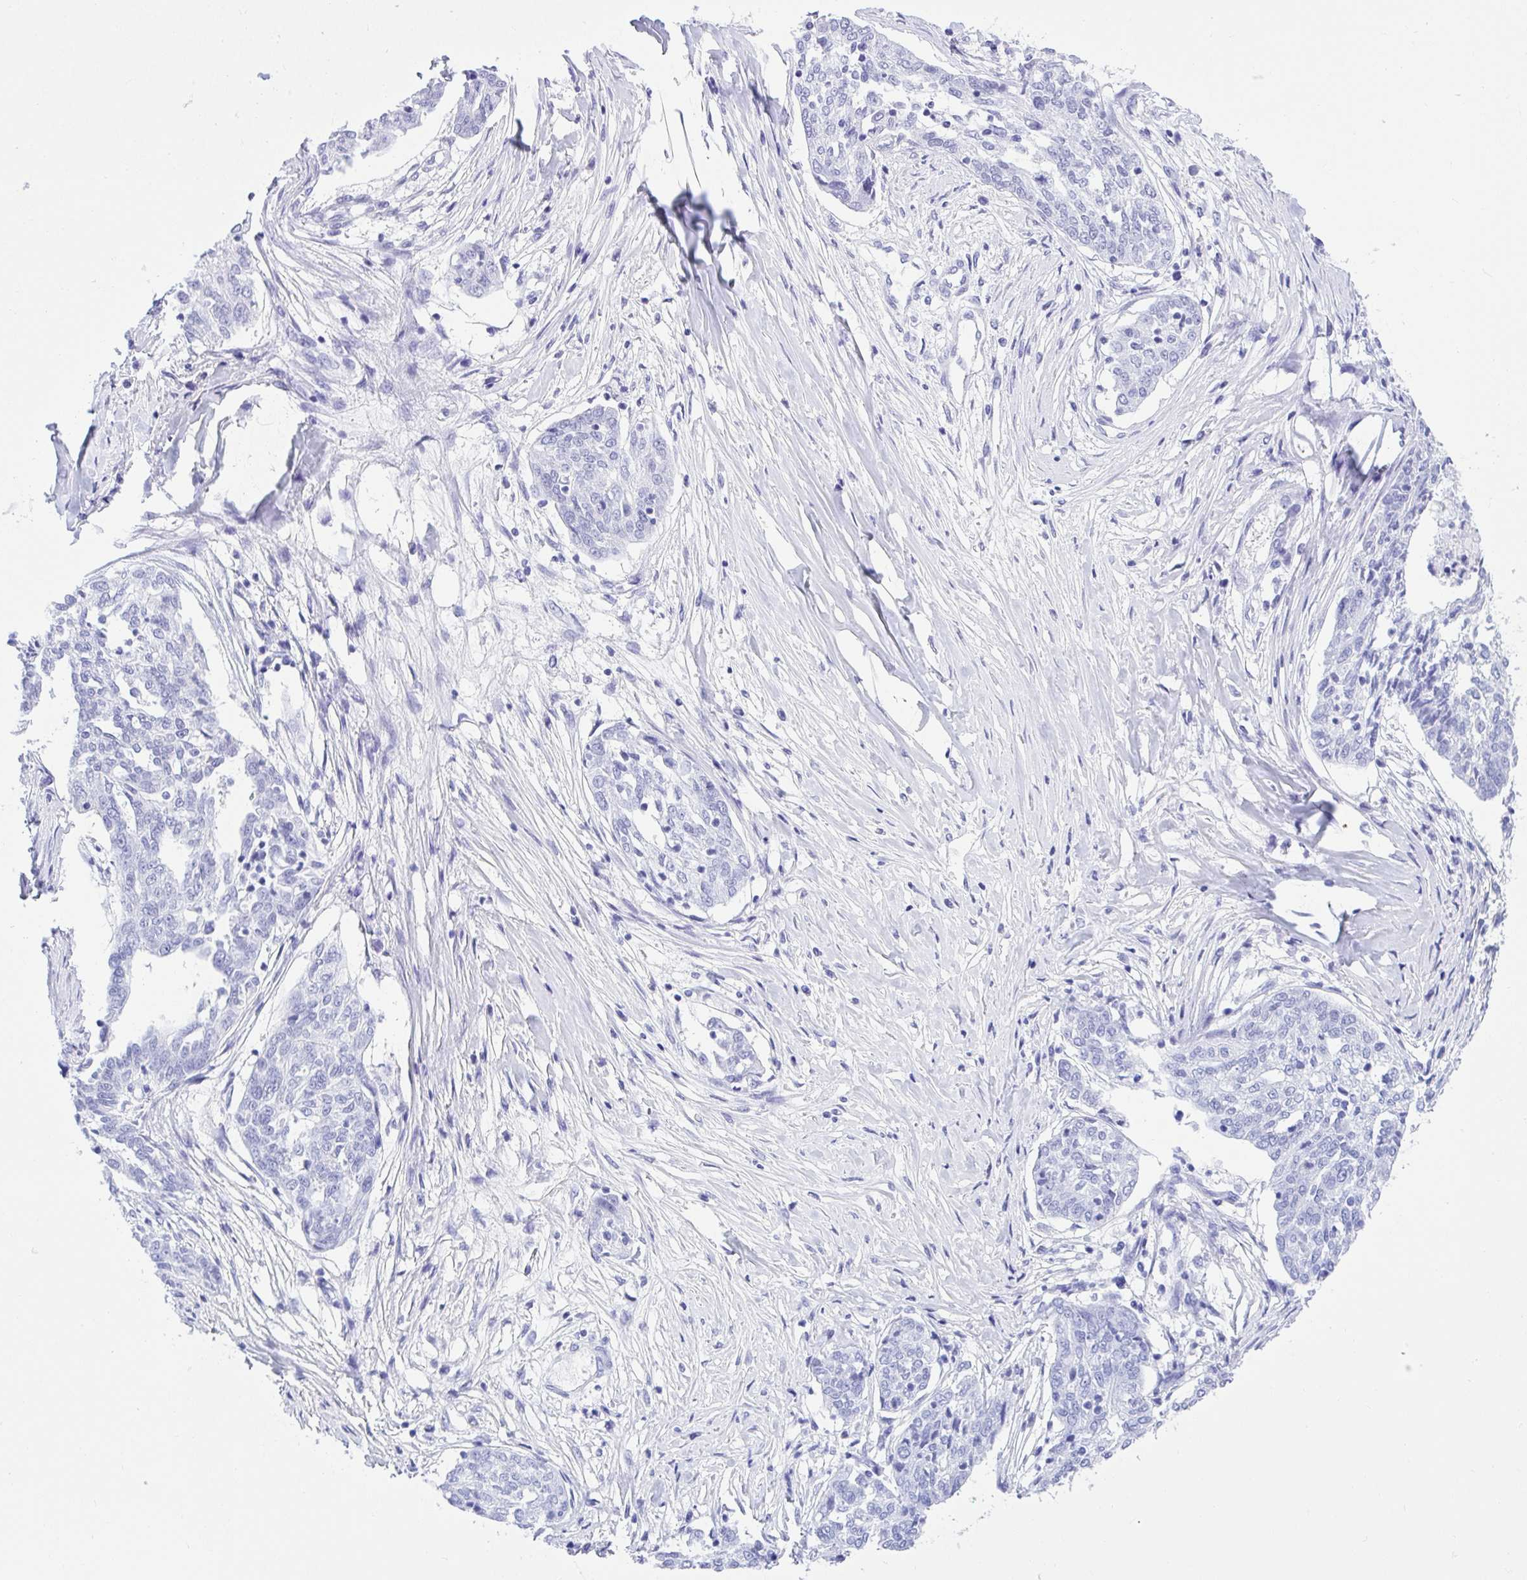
{"staining": {"intensity": "negative", "quantity": "none", "location": "none"}, "tissue": "ovarian cancer", "cell_type": "Tumor cells", "image_type": "cancer", "snomed": [{"axis": "morphology", "description": "Cystadenocarcinoma, serous, NOS"}, {"axis": "topography", "description": "Ovary"}], "caption": "Immunohistochemical staining of serous cystadenocarcinoma (ovarian) demonstrates no significant expression in tumor cells.", "gene": "THOP1", "patient": {"sex": "female", "age": 67}}